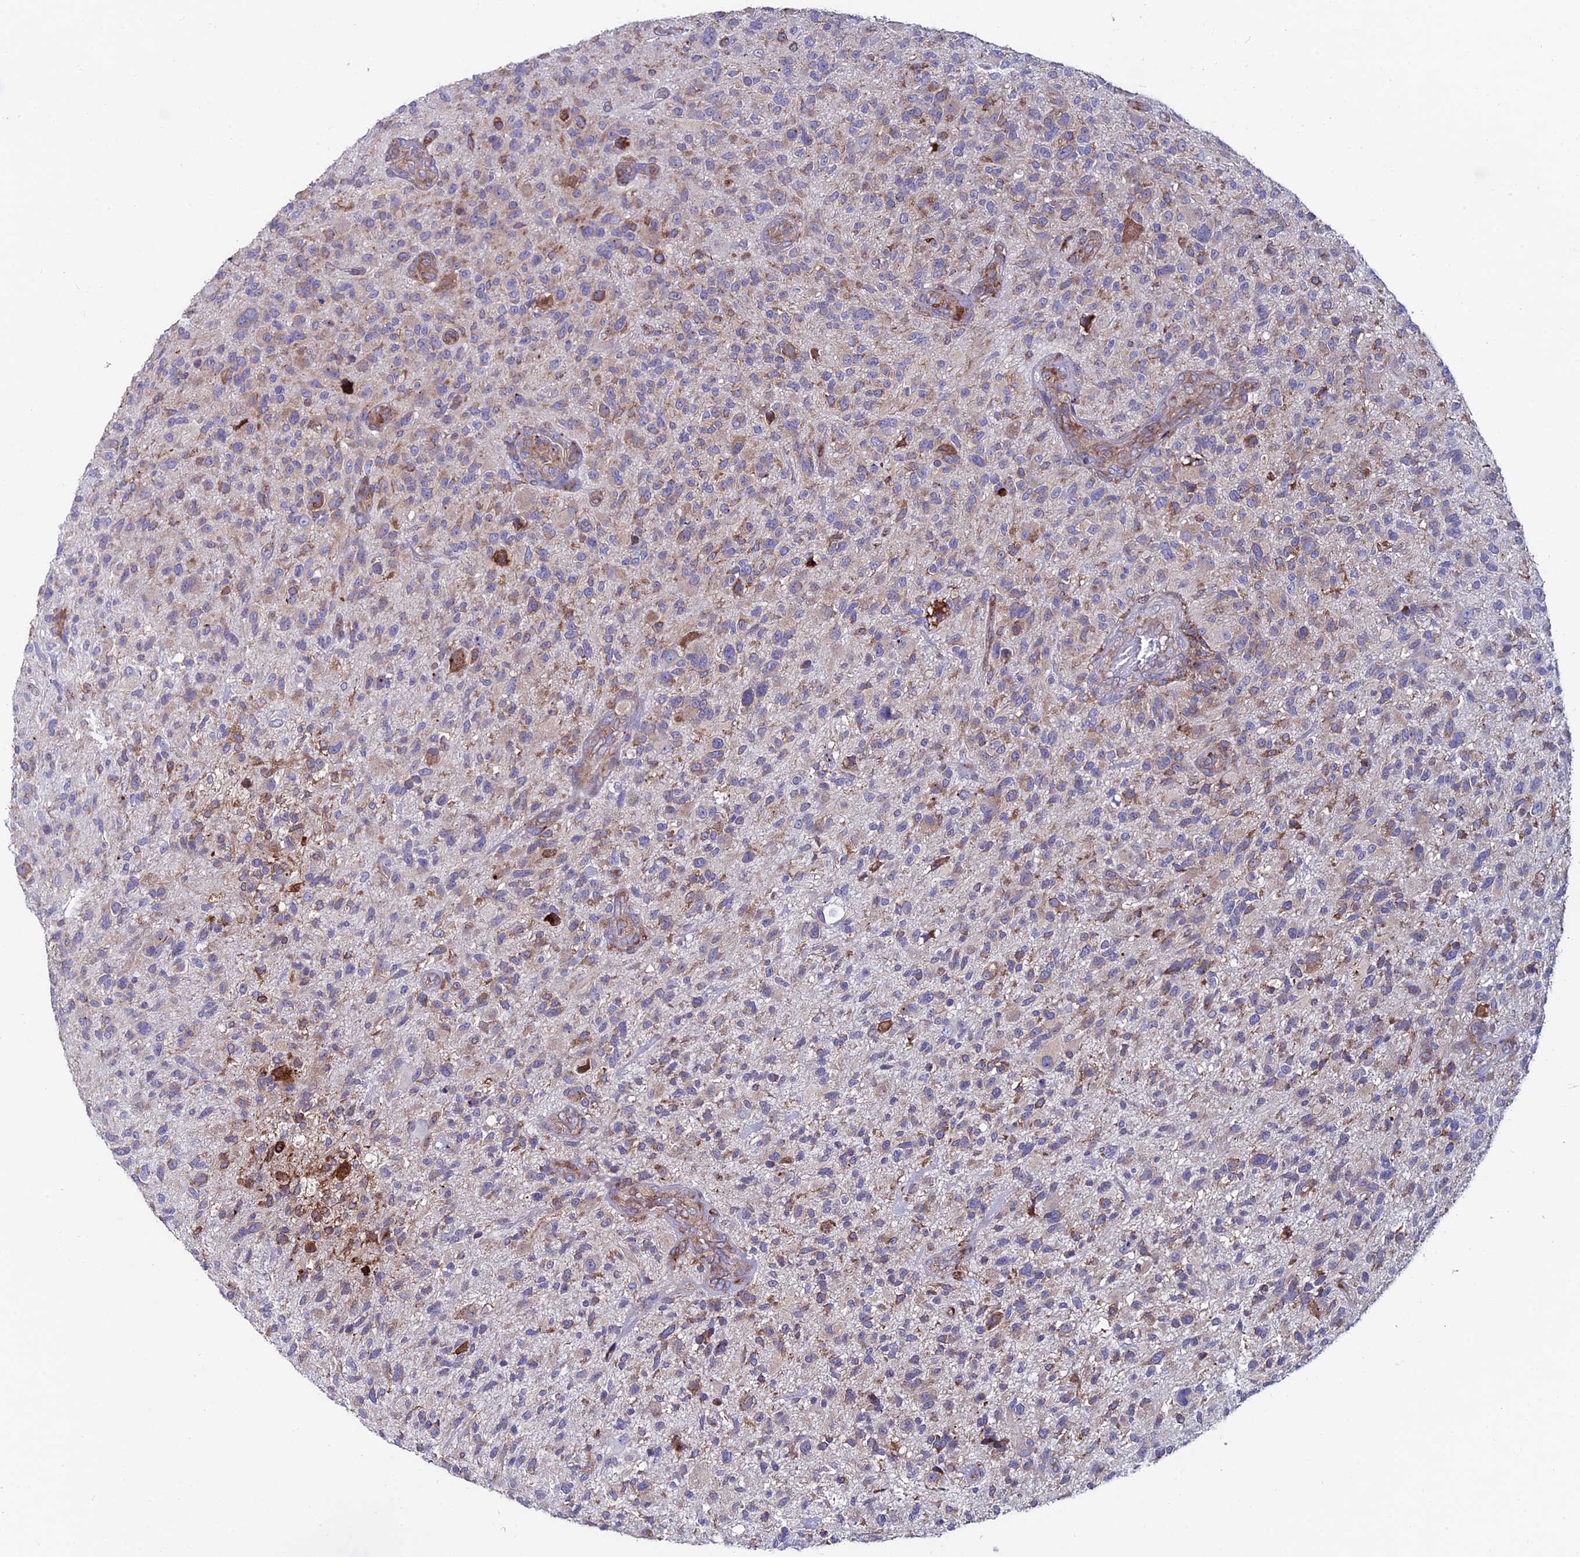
{"staining": {"intensity": "moderate", "quantity": "<25%", "location": "cytoplasmic/membranous"}, "tissue": "glioma", "cell_type": "Tumor cells", "image_type": "cancer", "snomed": [{"axis": "morphology", "description": "Glioma, malignant, High grade"}, {"axis": "topography", "description": "Brain"}], "caption": "Immunohistochemical staining of human malignant glioma (high-grade) shows moderate cytoplasmic/membranous protein positivity in about <25% of tumor cells.", "gene": "EIF3K", "patient": {"sex": "male", "age": 47}}